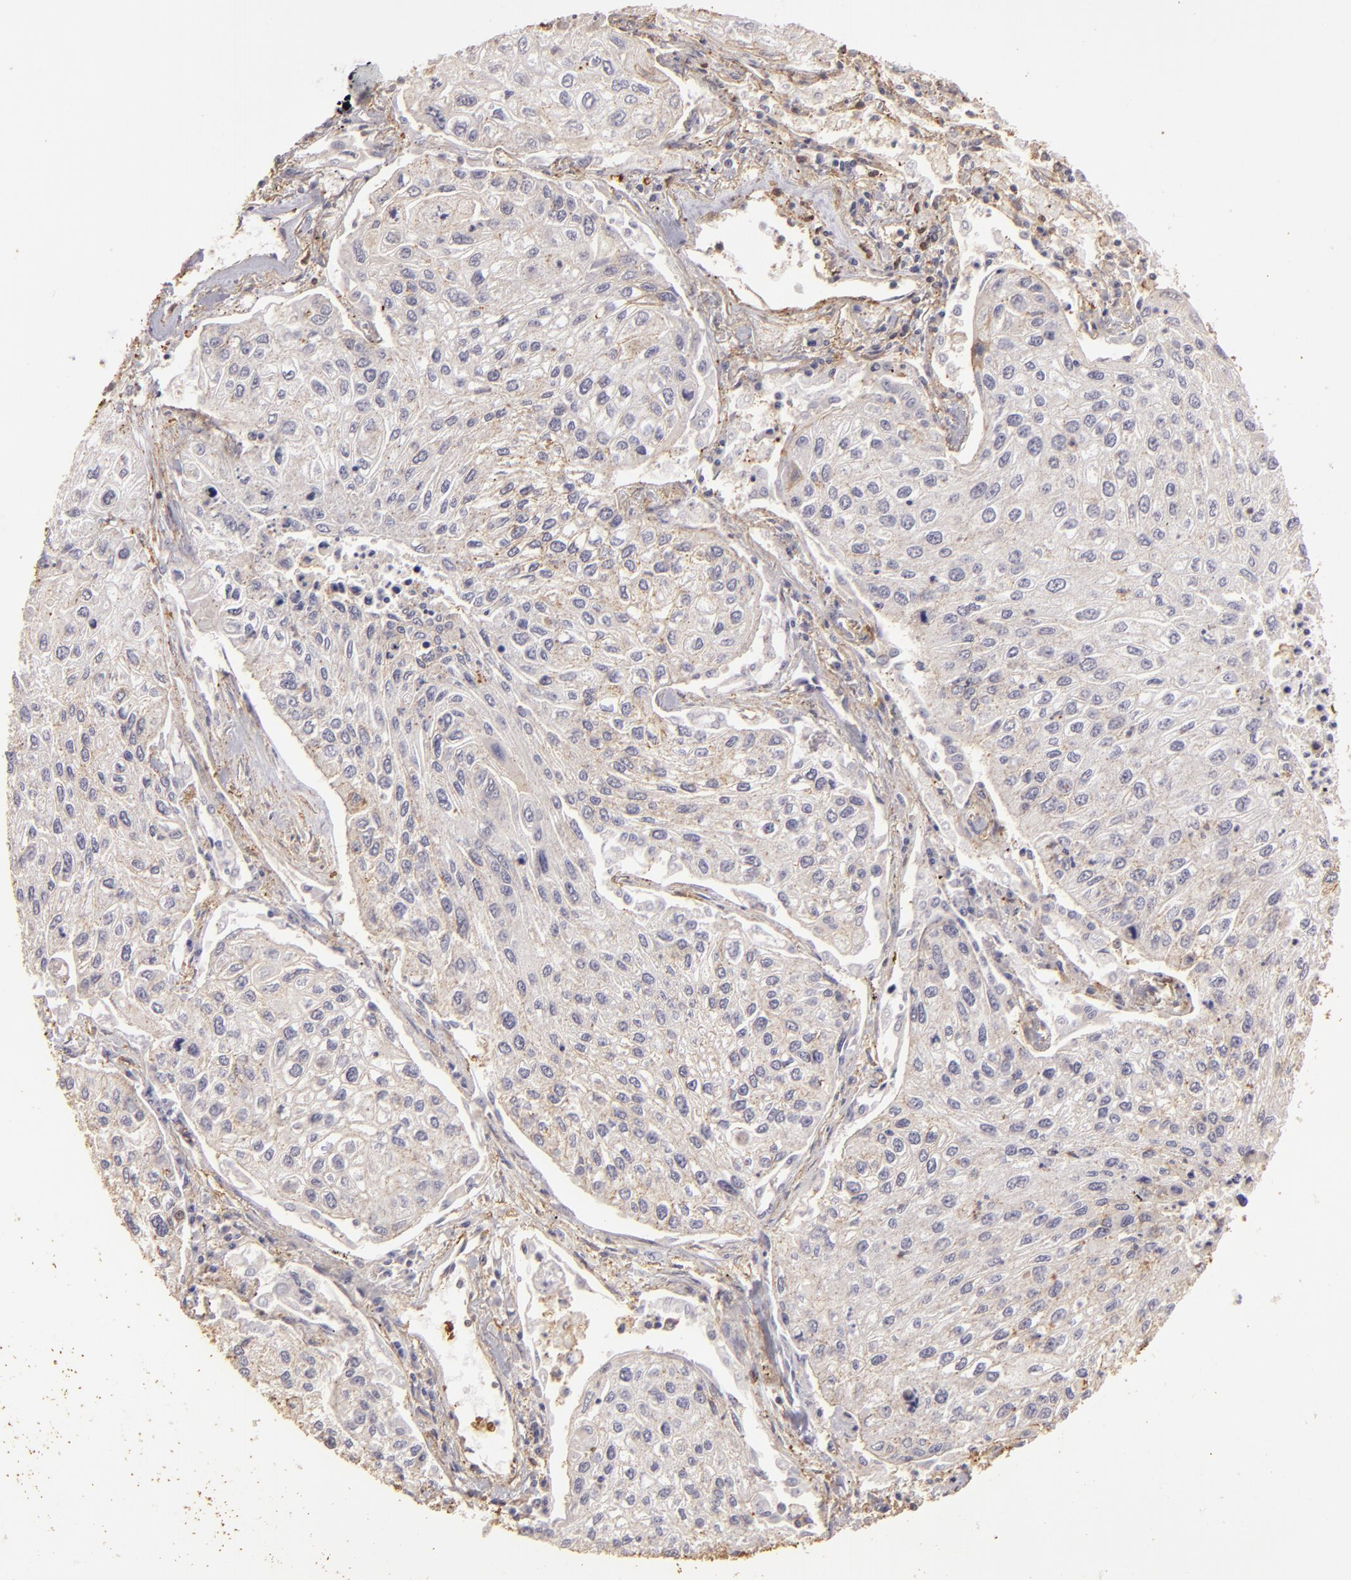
{"staining": {"intensity": "negative", "quantity": "none", "location": "none"}, "tissue": "lung cancer", "cell_type": "Tumor cells", "image_type": "cancer", "snomed": [{"axis": "morphology", "description": "Squamous cell carcinoma, NOS"}, {"axis": "topography", "description": "Lung"}], "caption": "Tumor cells are negative for brown protein staining in squamous cell carcinoma (lung).", "gene": "HSPB6", "patient": {"sex": "male", "age": 75}}